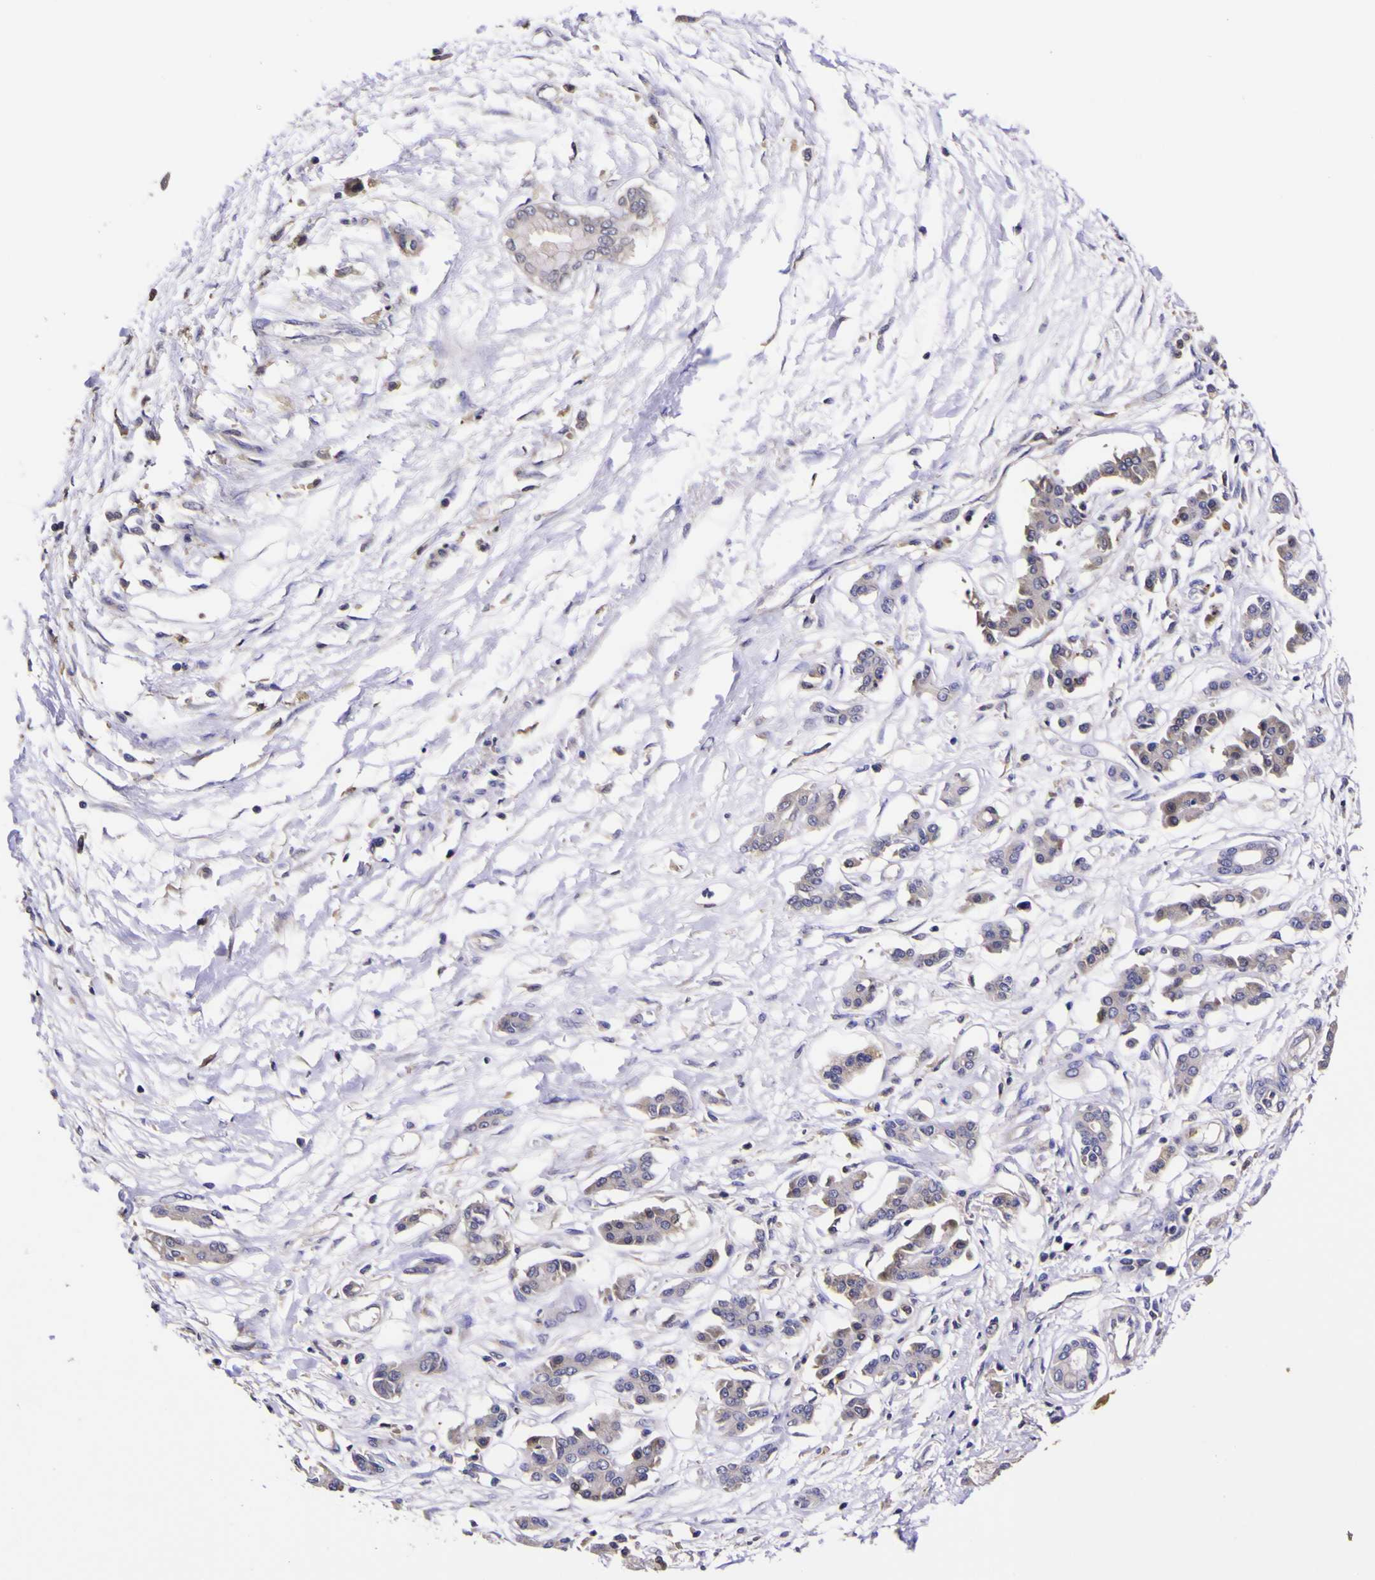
{"staining": {"intensity": "weak", "quantity": "<25%", "location": "cytoplasmic/membranous"}, "tissue": "pancreatic cancer", "cell_type": "Tumor cells", "image_type": "cancer", "snomed": [{"axis": "morphology", "description": "Adenocarcinoma, NOS"}, {"axis": "topography", "description": "Pancreas"}], "caption": "A photomicrograph of human adenocarcinoma (pancreatic) is negative for staining in tumor cells.", "gene": "MAPK14", "patient": {"sex": "male", "age": 56}}